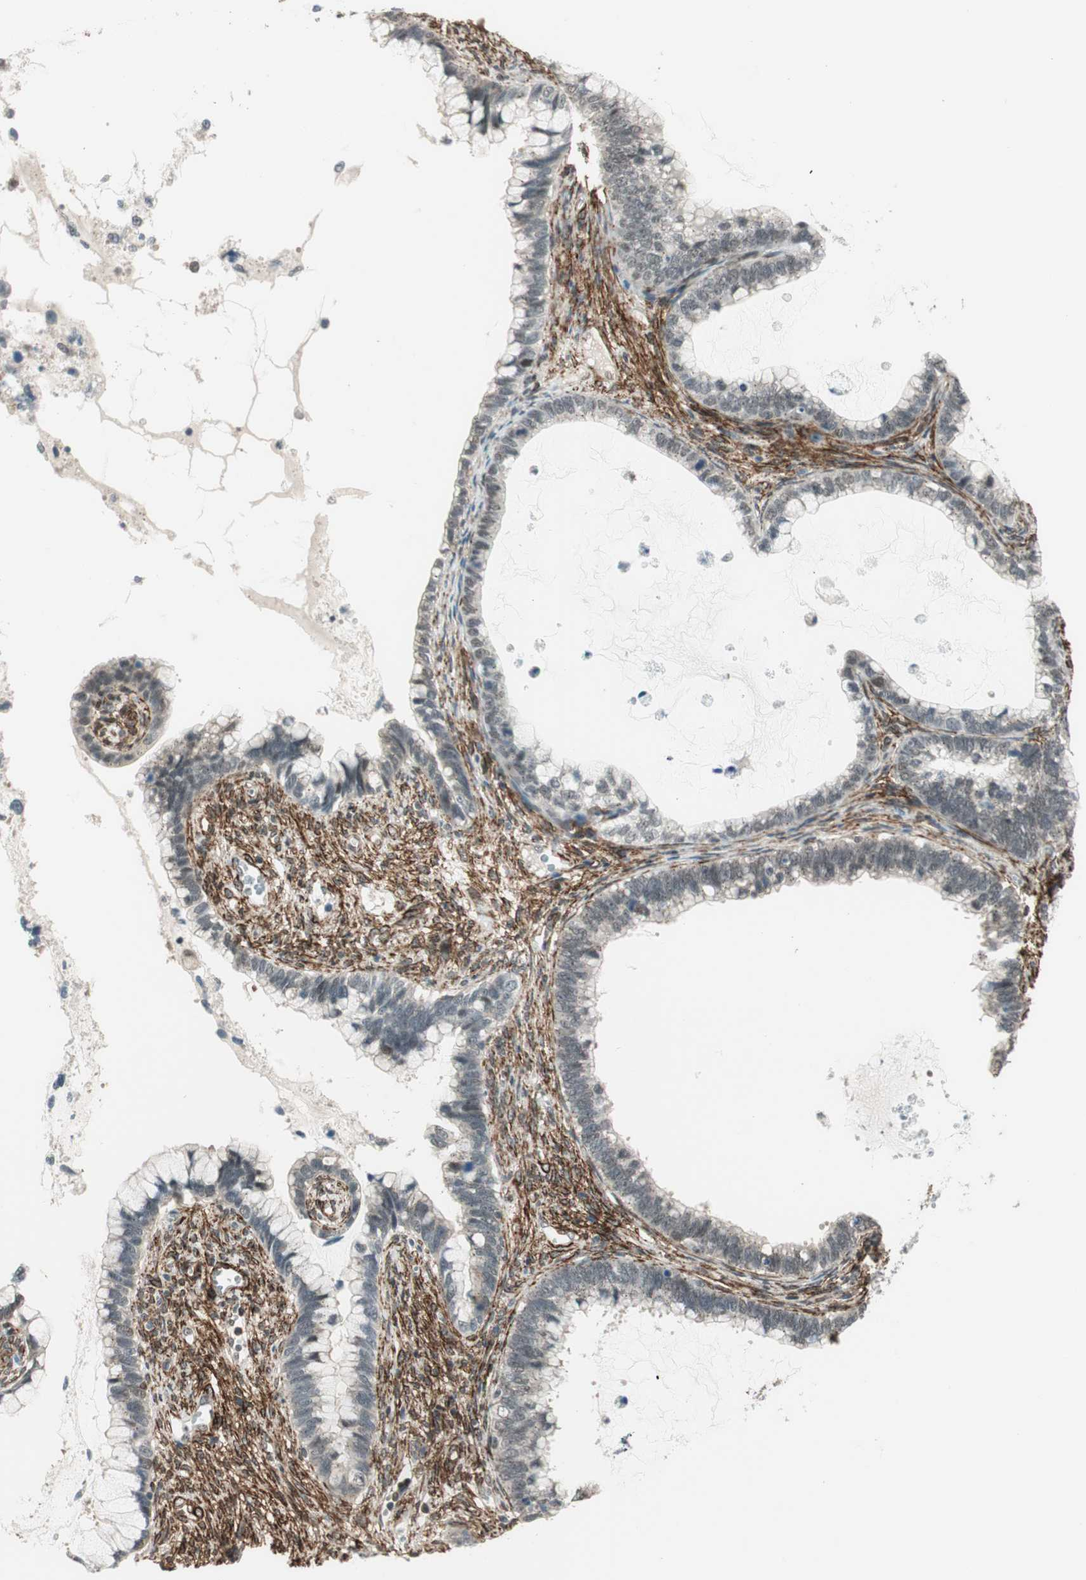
{"staining": {"intensity": "negative", "quantity": "none", "location": "none"}, "tissue": "cervical cancer", "cell_type": "Tumor cells", "image_type": "cancer", "snomed": [{"axis": "morphology", "description": "Adenocarcinoma, NOS"}, {"axis": "topography", "description": "Cervix"}], "caption": "Immunohistochemical staining of human adenocarcinoma (cervical) reveals no significant positivity in tumor cells.", "gene": "CDK19", "patient": {"sex": "female", "age": 44}}